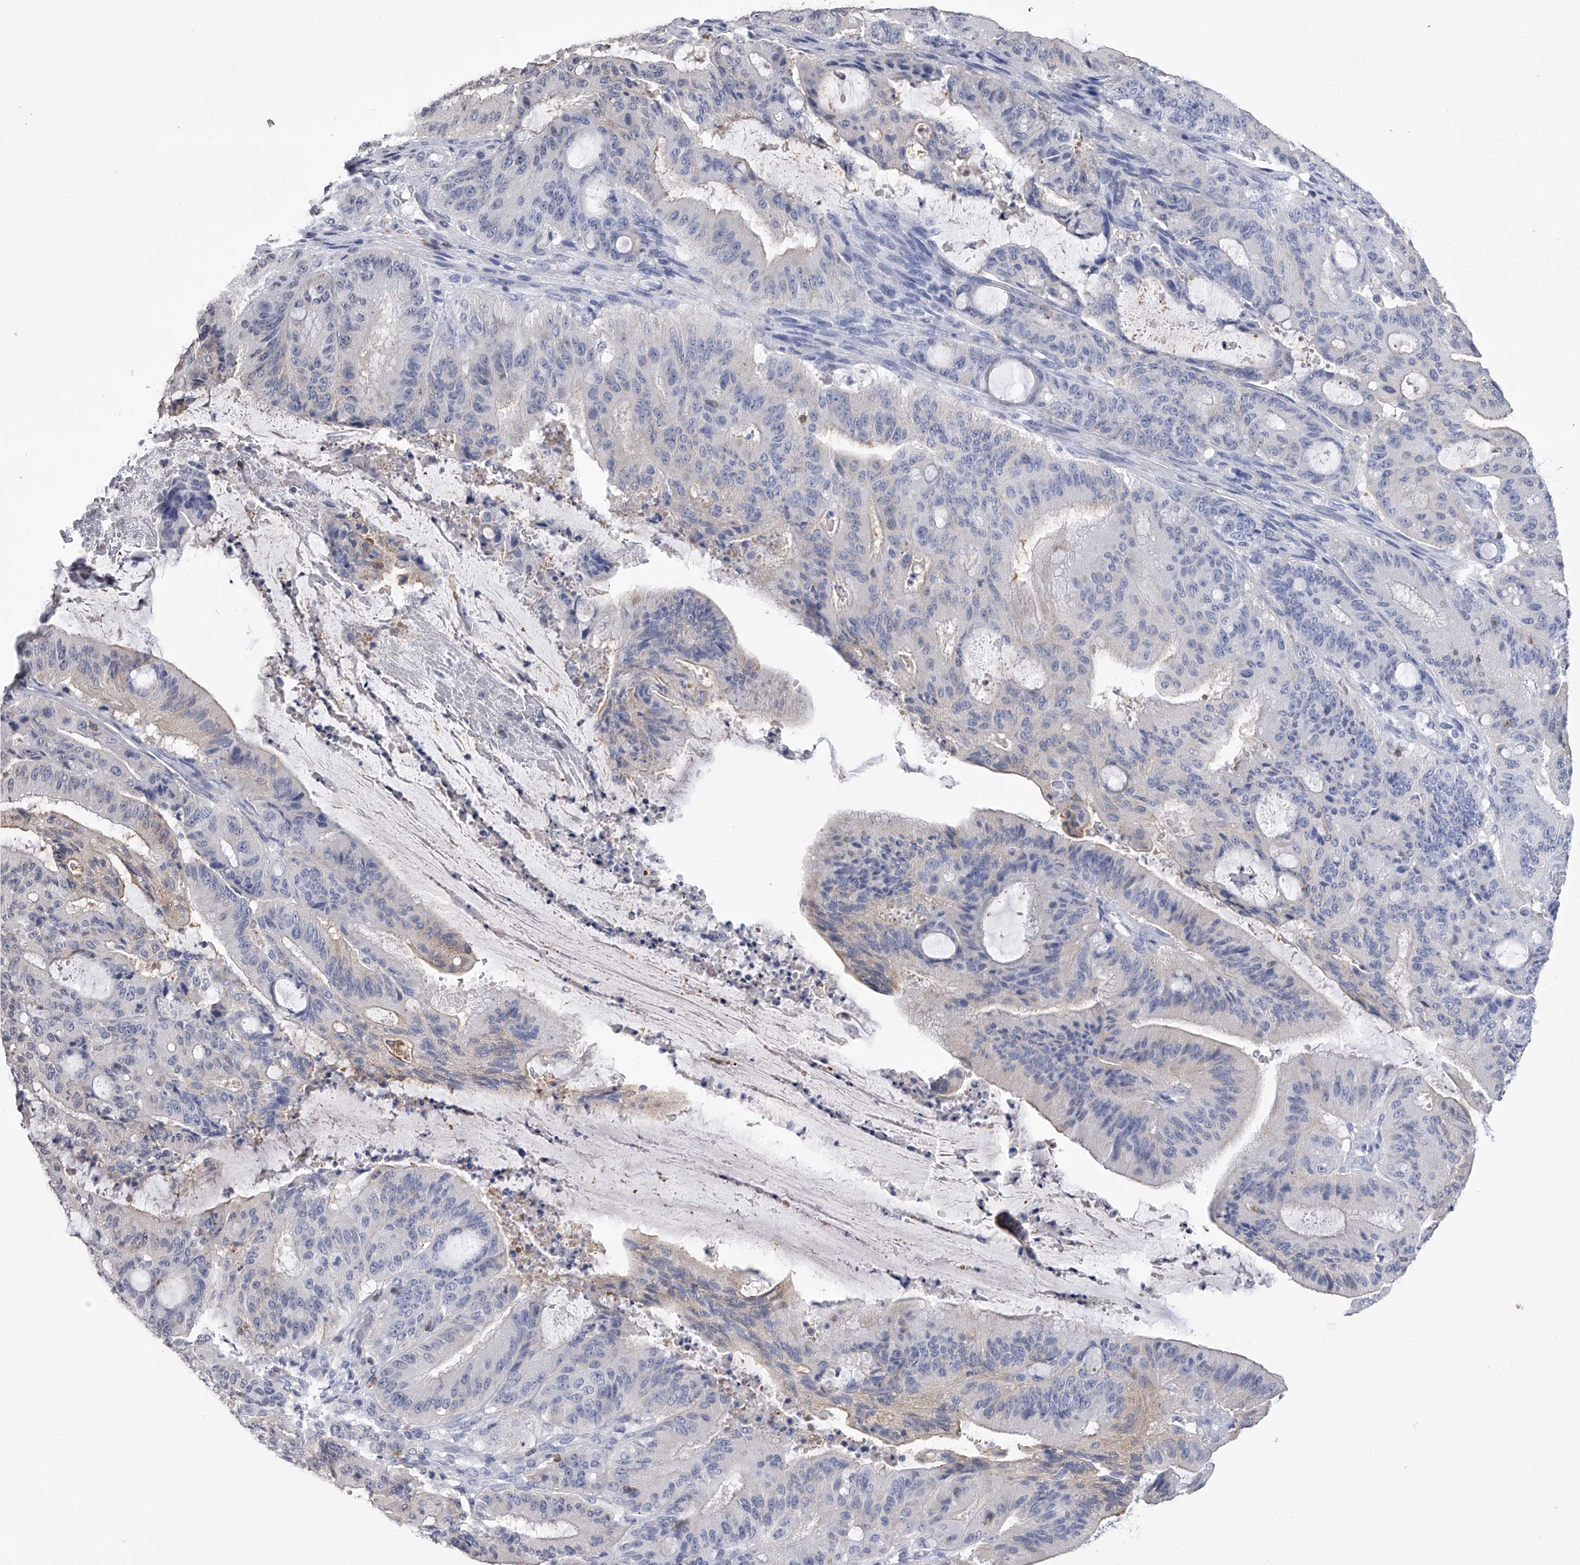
{"staining": {"intensity": "negative", "quantity": "none", "location": "none"}, "tissue": "liver cancer", "cell_type": "Tumor cells", "image_type": "cancer", "snomed": [{"axis": "morphology", "description": "Normal tissue, NOS"}, {"axis": "morphology", "description": "Cholangiocarcinoma"}, {"axis": "topography", "description": "Liver"}, {"axis": "topography", "description": "Peripheral nerve tissue"}], "caption": "Tumor cells show no significant protein positivity in cholangiocarcinoma (liver).", "gene": "TASP1", "patient": {"sex": "female", "age": 73}}